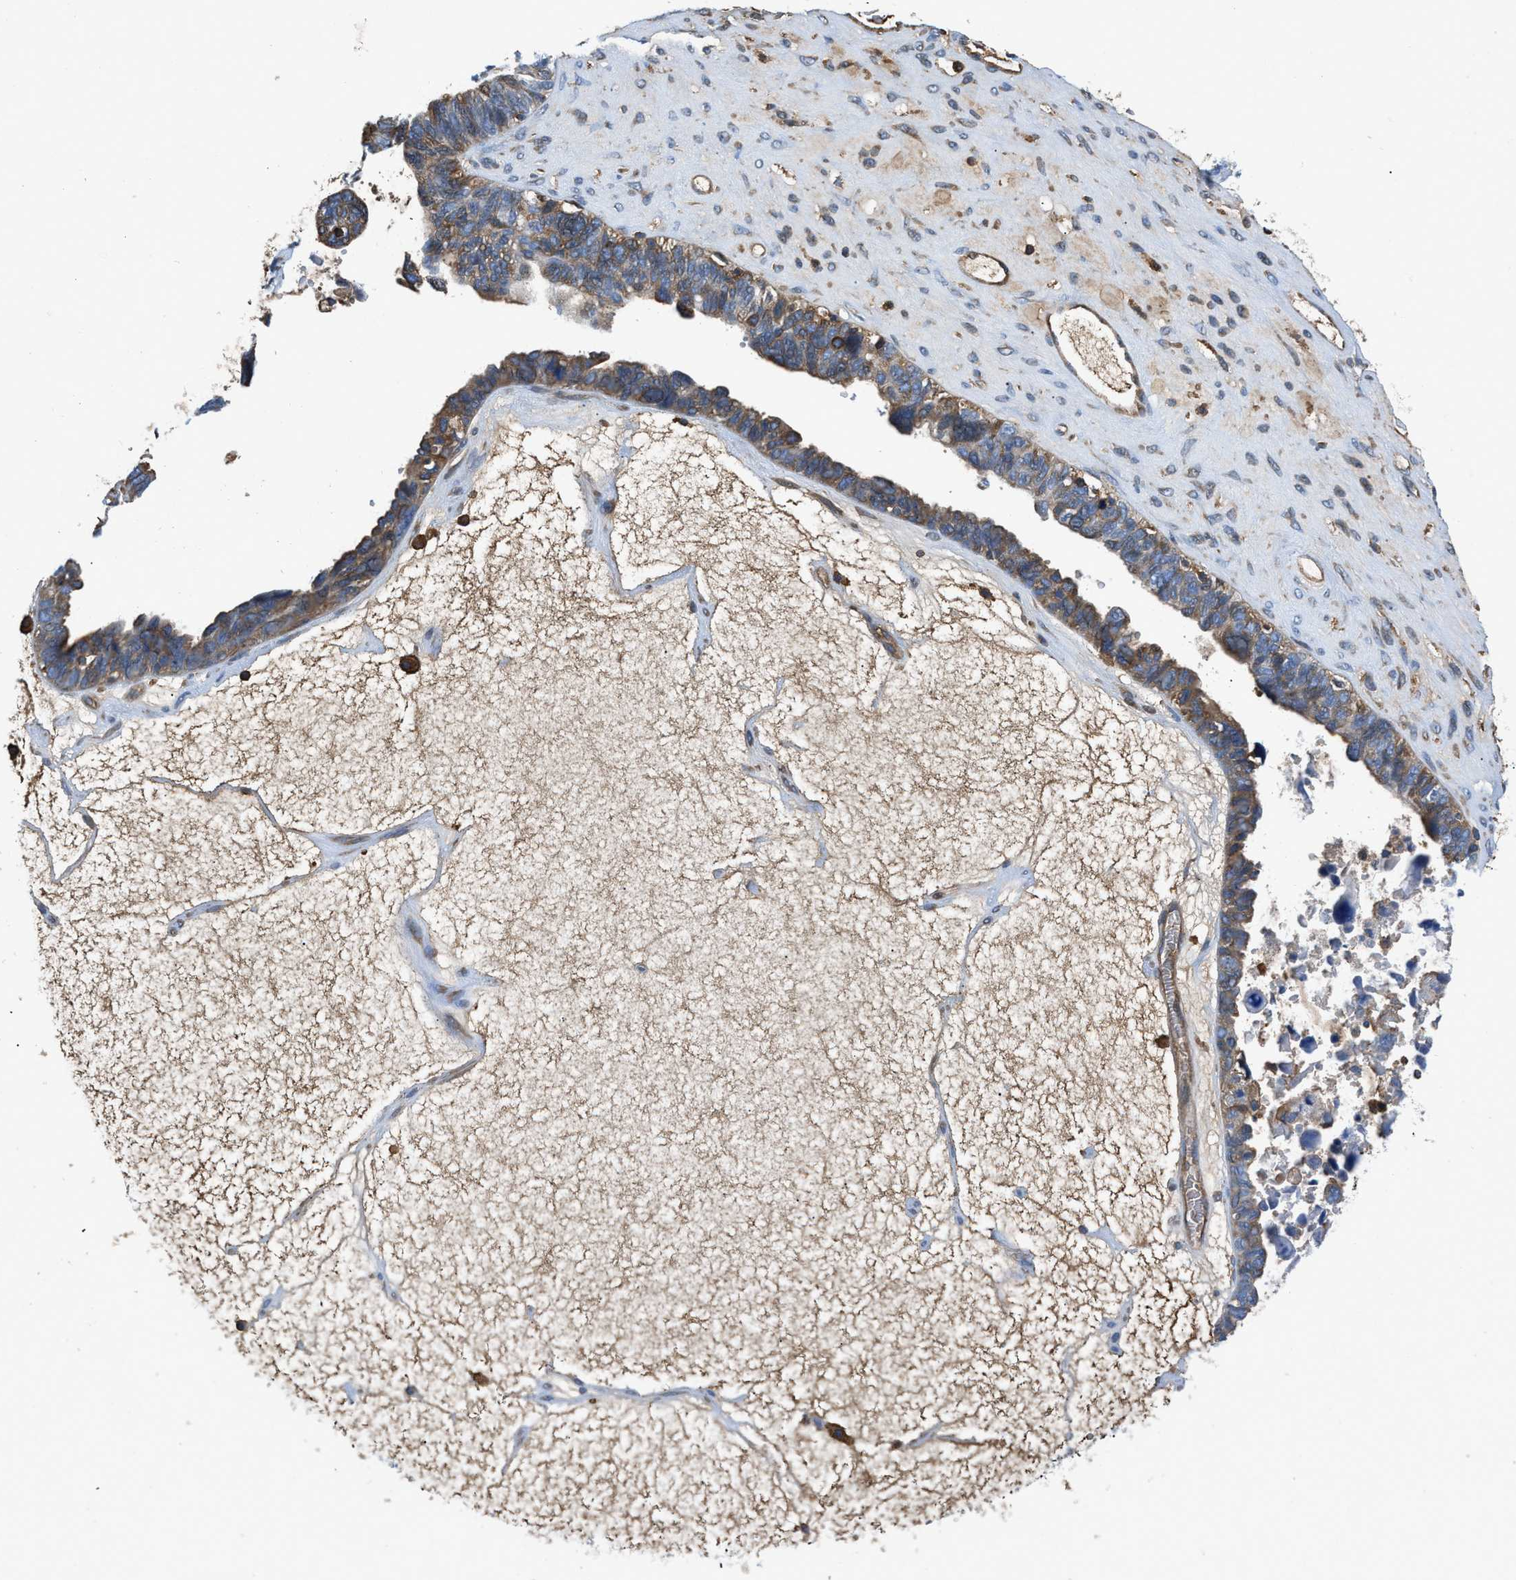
{"staining": {"intensity": "moderate", "quantity": "25%-75%", "location": "cytoplasmic/membranous"}, "tissue": "ovarian cancer", "cell_type": "Tumor cells", "image_type": "cancer", "snomed": [{"axis": "morphology", "description": "Cystadenocarcinoma, serous, NOS"}, {"axis": "topography", "description": "Ovary"}], "caption": "Immunohistochemistry (IHC) (DAB (3,3'-diaminobenzidine)) staining of serous cystadenocarcinoma (ovarian) displays moderate cytoplasmic/membranous protein positivity in about 25%-75% of tumor cells.", "gene": "ATP6V0D1", "patient": {"sex": "female", "age": 79}}